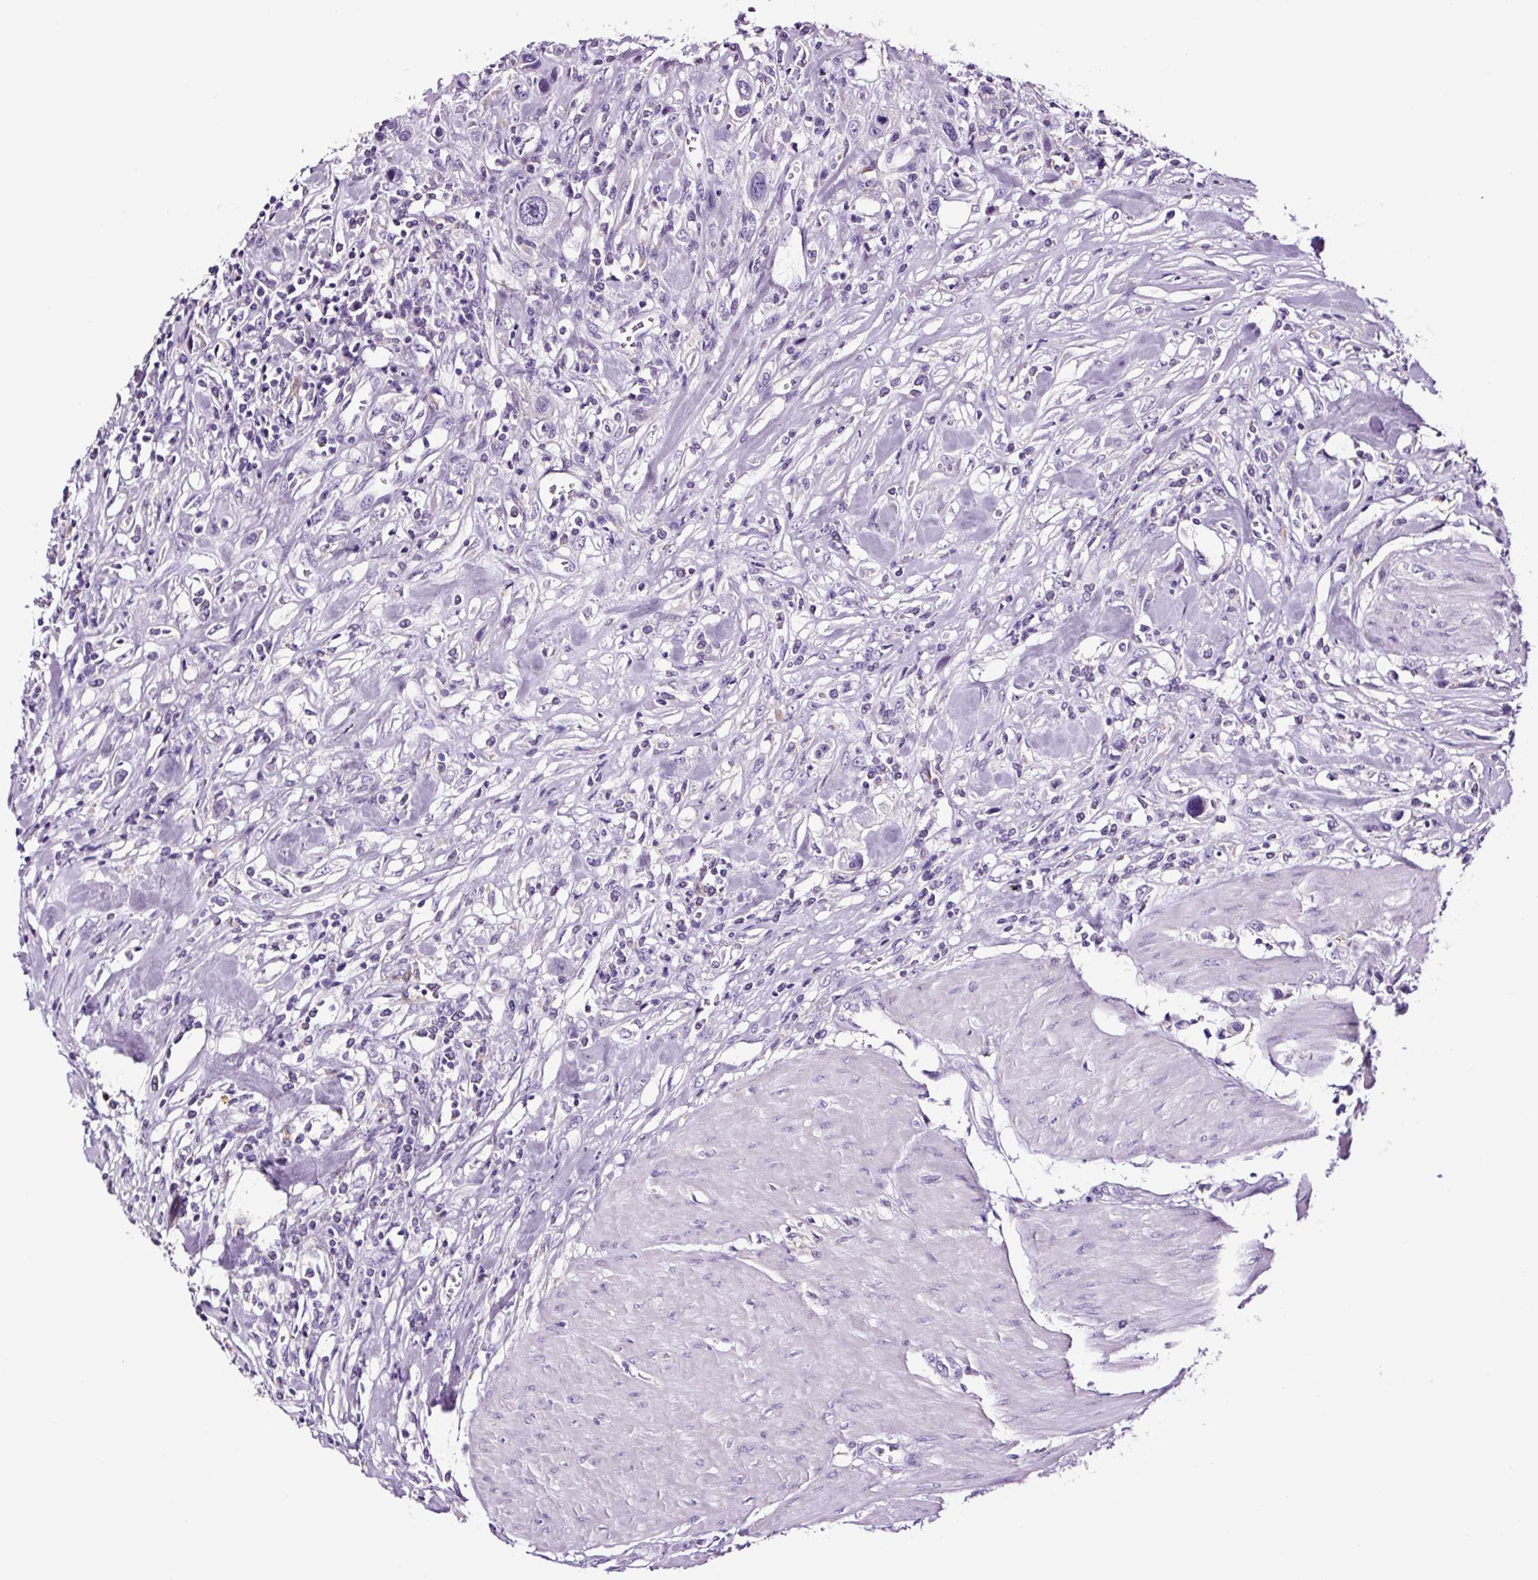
{"staining": {"intensity": "negative", "quantity": "none", "location": "none"}, "tissue": "urothelial cancer", "cell_type": "Tumor cells", "image_type": "cancer", "snomed": [{"axis": "morphology", "description": "Urothelial carcinoma, High grade"}, {"axis": "topography", "description": "Urinary bladder"}], "caption": "Immunohistochemistry of urothelial cancer demonstrates no staining in tumor cells. (DAB (3,3'-diaminobenzidine) immunohistochemistry (IHC) with hematoxylin counter stain).", "gene": "FBXL7", "patient": {"sex": "male", "age": 50}}